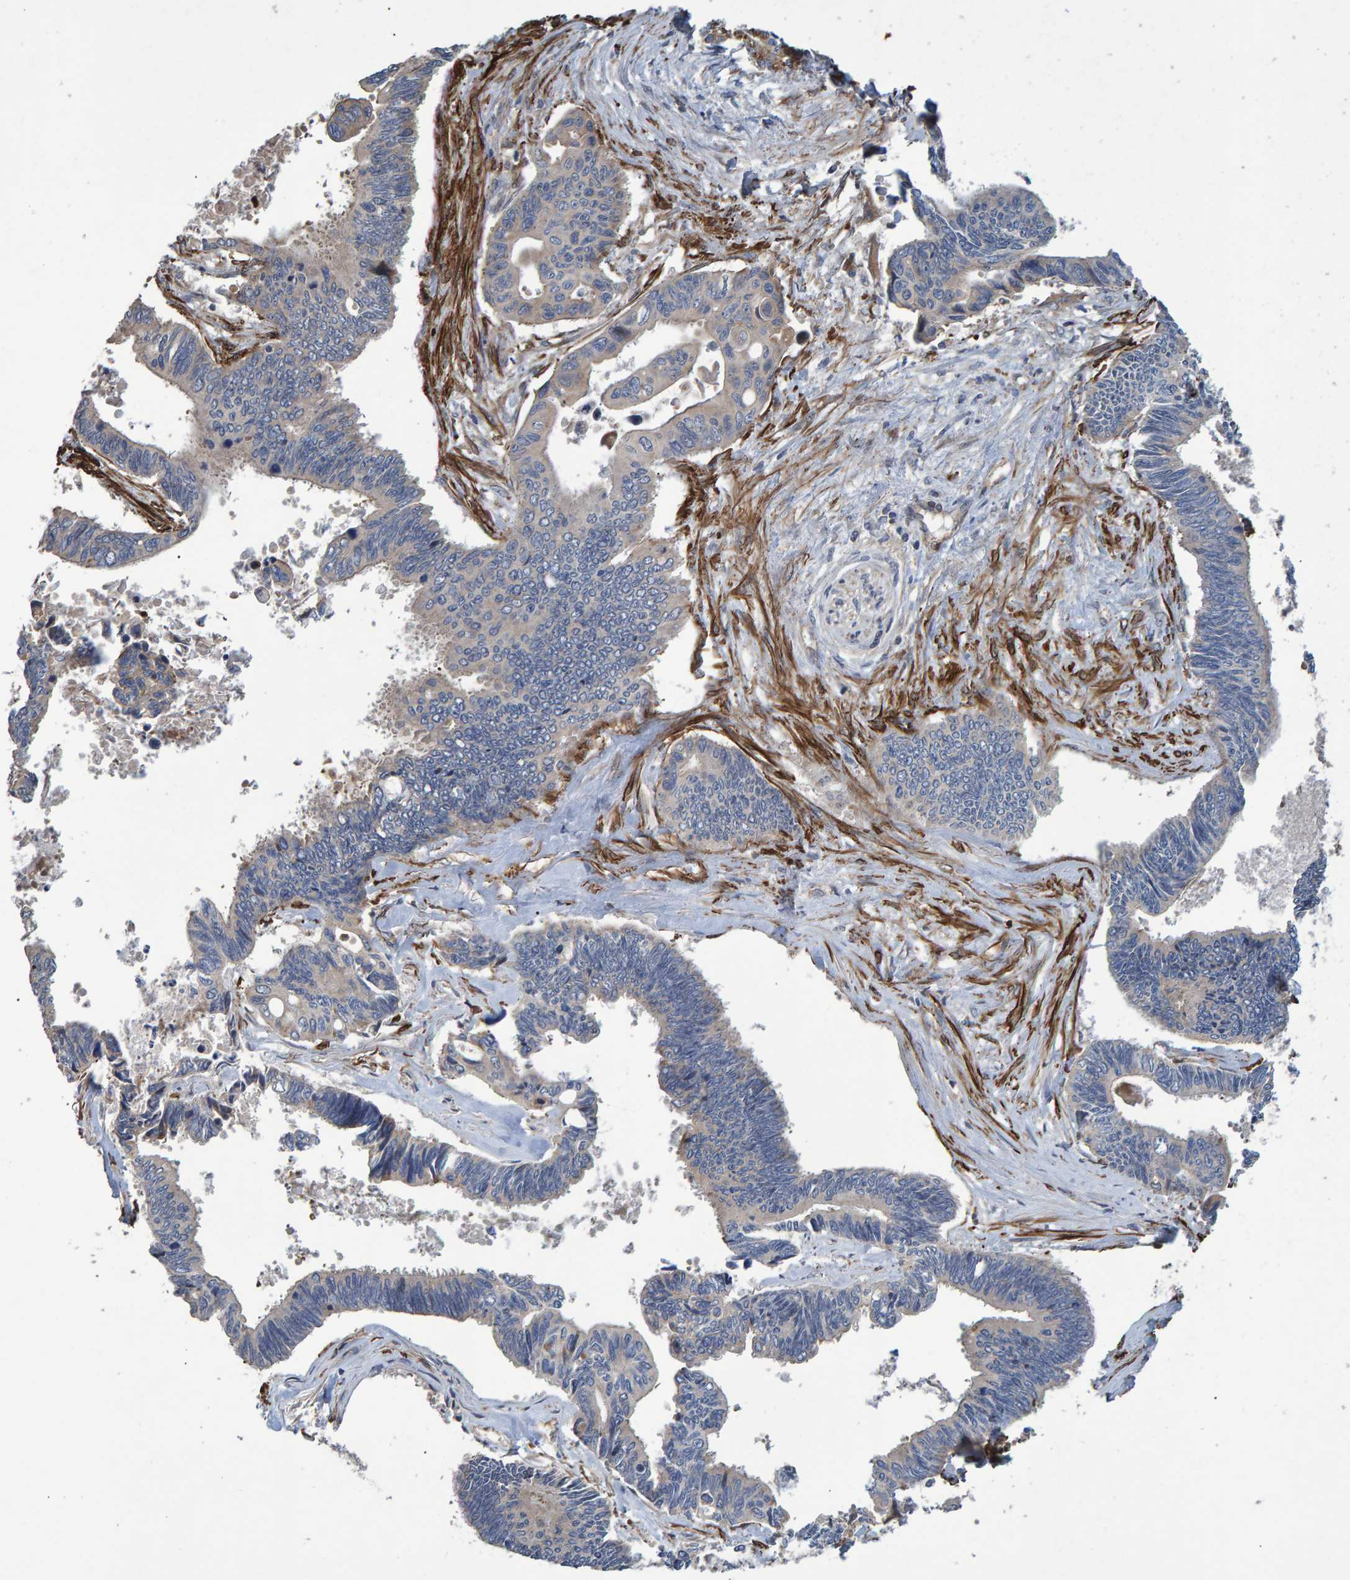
{"staining": {"intensity": "negative", "quantity": "none", "location": "none"}, "tissue": "pancreatic cancer", "cell_type": "Tumor cells", "image_type": "cancer", "snomed": [{"axis": "morphology", "description": "Adenocarcinoma, NOS"}, {"axis": "topography", "description": "Pancreas"}], "caption": "Immunohistochemical staining of adenocarcinoma (pancreatic) demonstrates no significant positivity in tumor cells.", "gene": "SLIT2", "patient": {"sex": "female", "age": 70}}